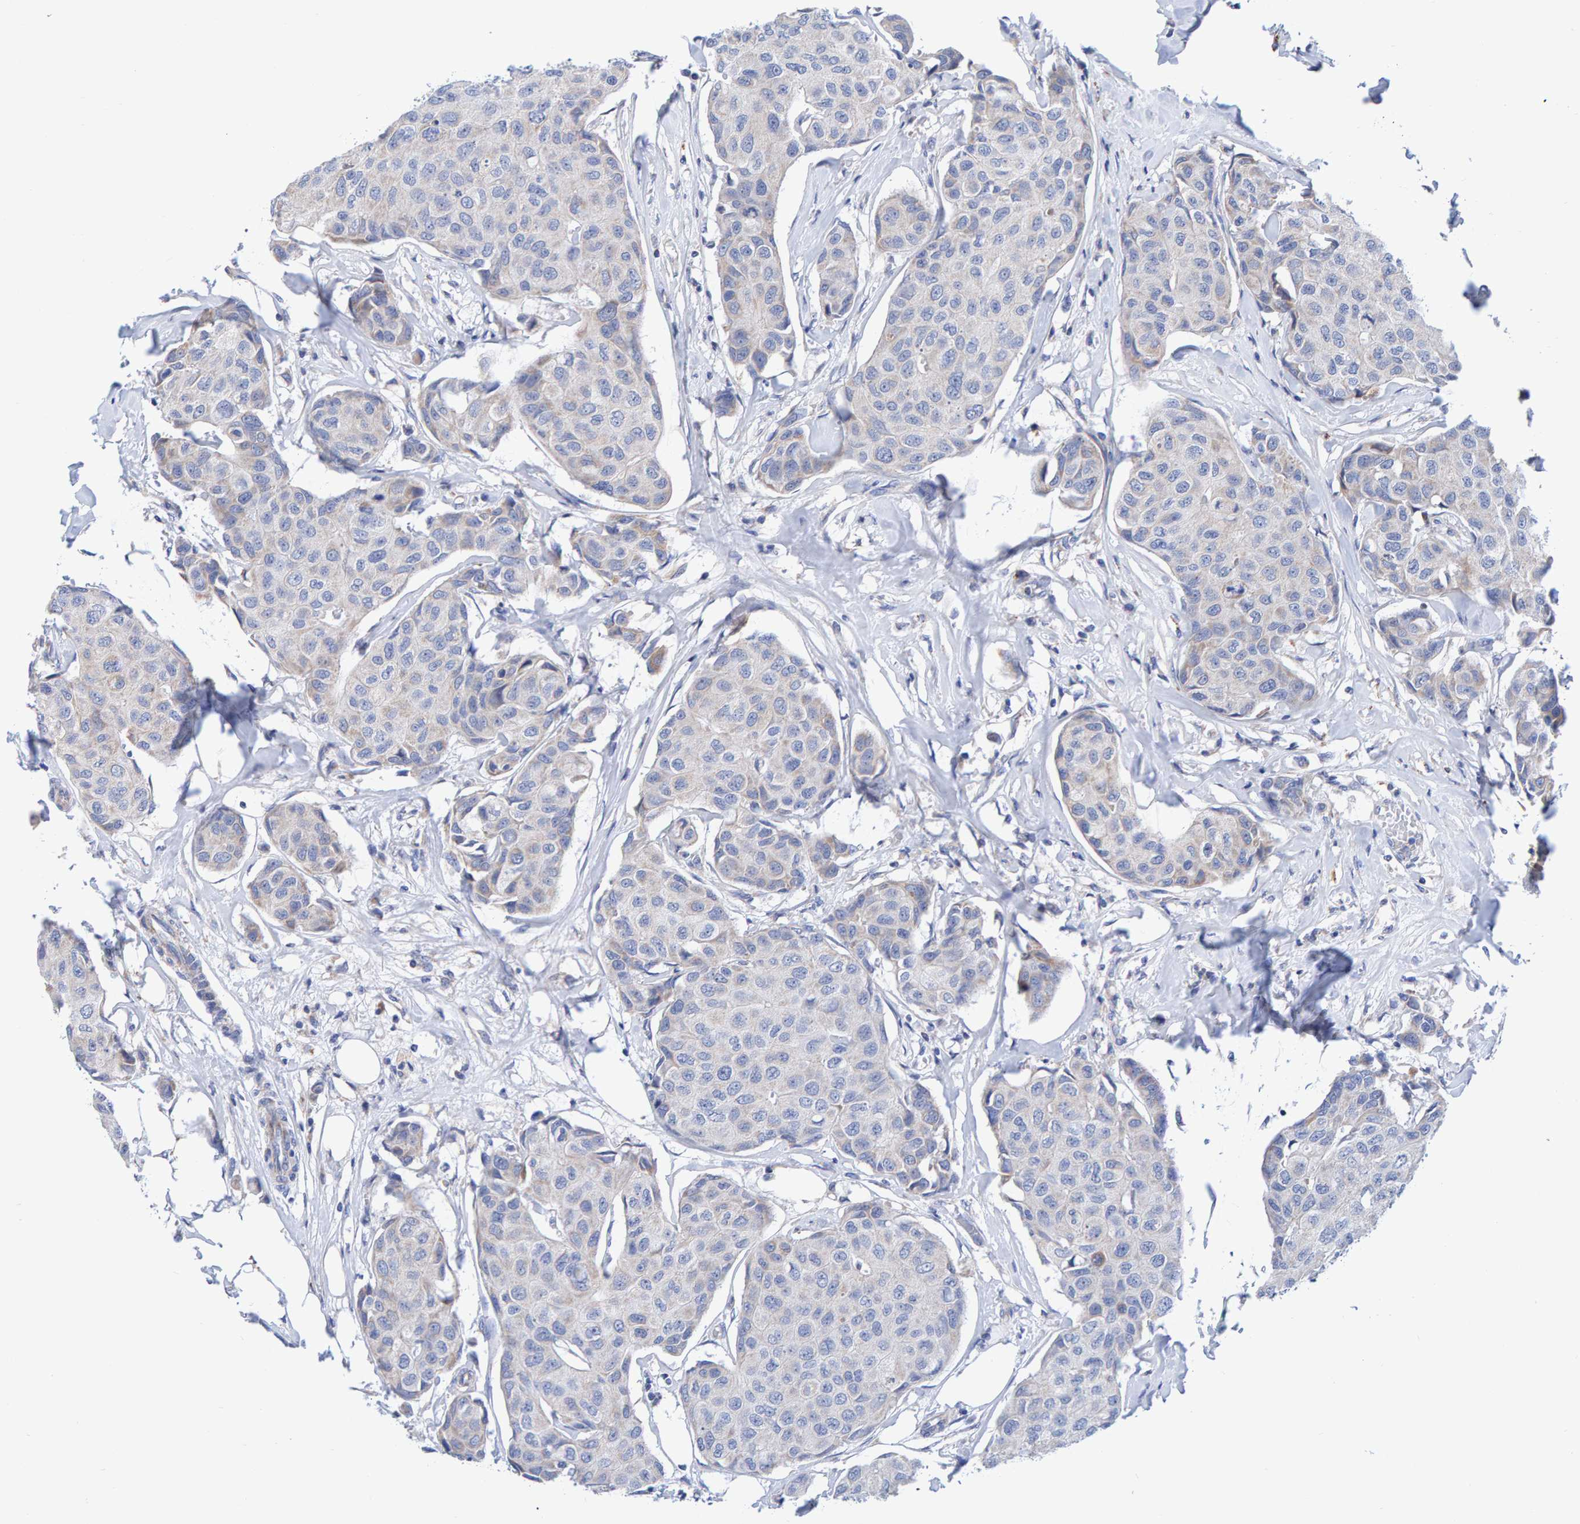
{"staining": {"intensity": "negative", "quantity": "none", "location": "none"}, "tissue": "breast cancer", "cell_type": "Tumor cells", "image_type": "cancer", "snomed": [{"axis": "morphology", "description": "Duct carcinoma"}, {"axis": "topography", "description": "Breast"}], "caption": "Immunohistochemical staining of breast cancer displays no significant staining in tumor cells.", "gene": "EFR3A", "patient": {"sex": "female", "age": 80}}